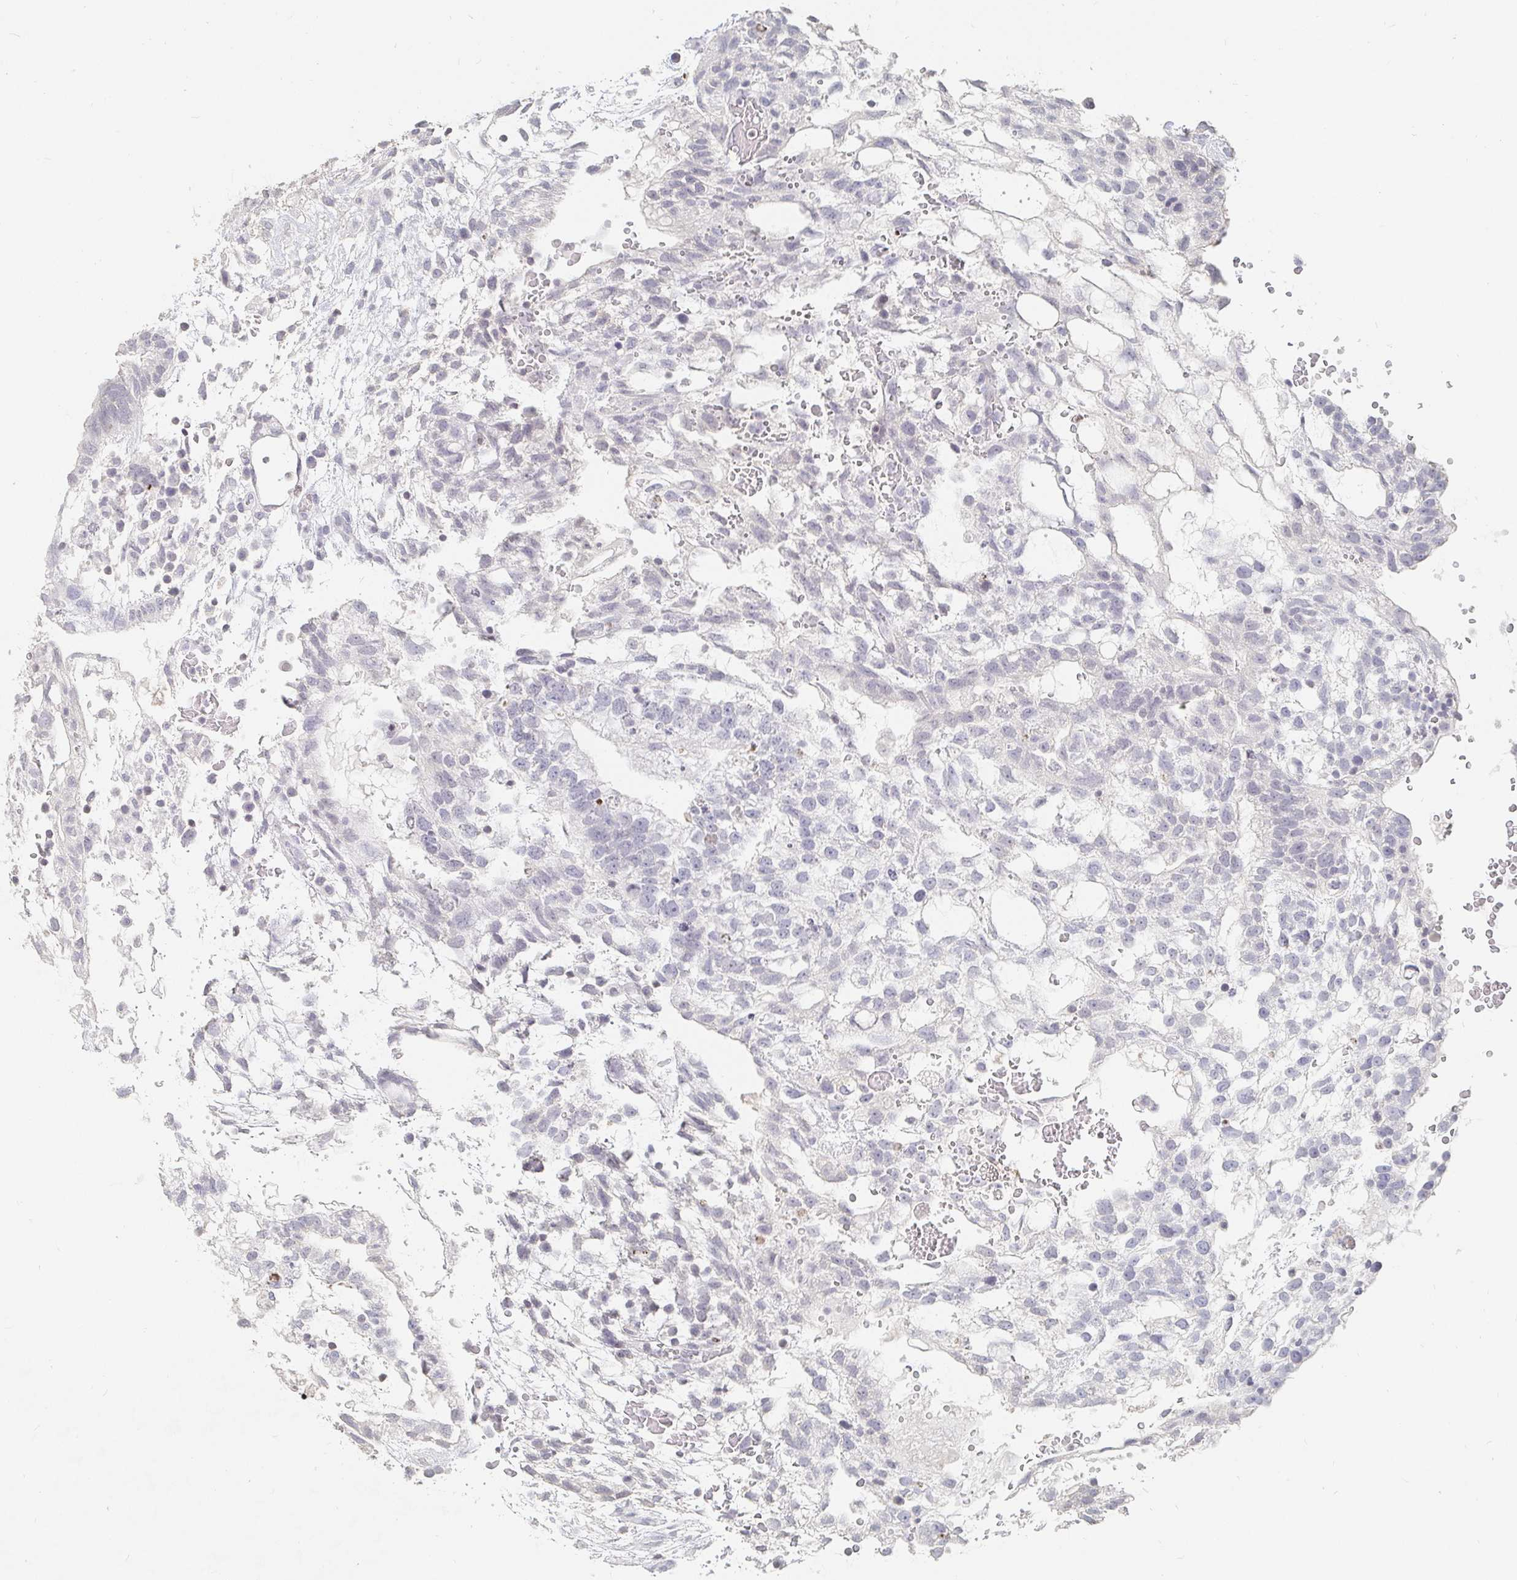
{"staining": {"intensity": "negative", "quantity": "none", "location": "none"}, "tissue": "testis cancer", "cell_type": "Tumor cells", "image_type": "cancer", "snomed": [{"axis": "morphology", "description": "Normal tissue, NOS"}, {"axis": "morphology", "description": "Carcinoma, Embryonal, NOS"}, {"axis": "topography", "description": "Testis"}], "caption": "DAB immunohistochemical staining of testis embryonal carcinoma demonstrates no significant staining in tumor cells.", "gene": "NME9", "patient": {"sex": "male", "age": 32}}